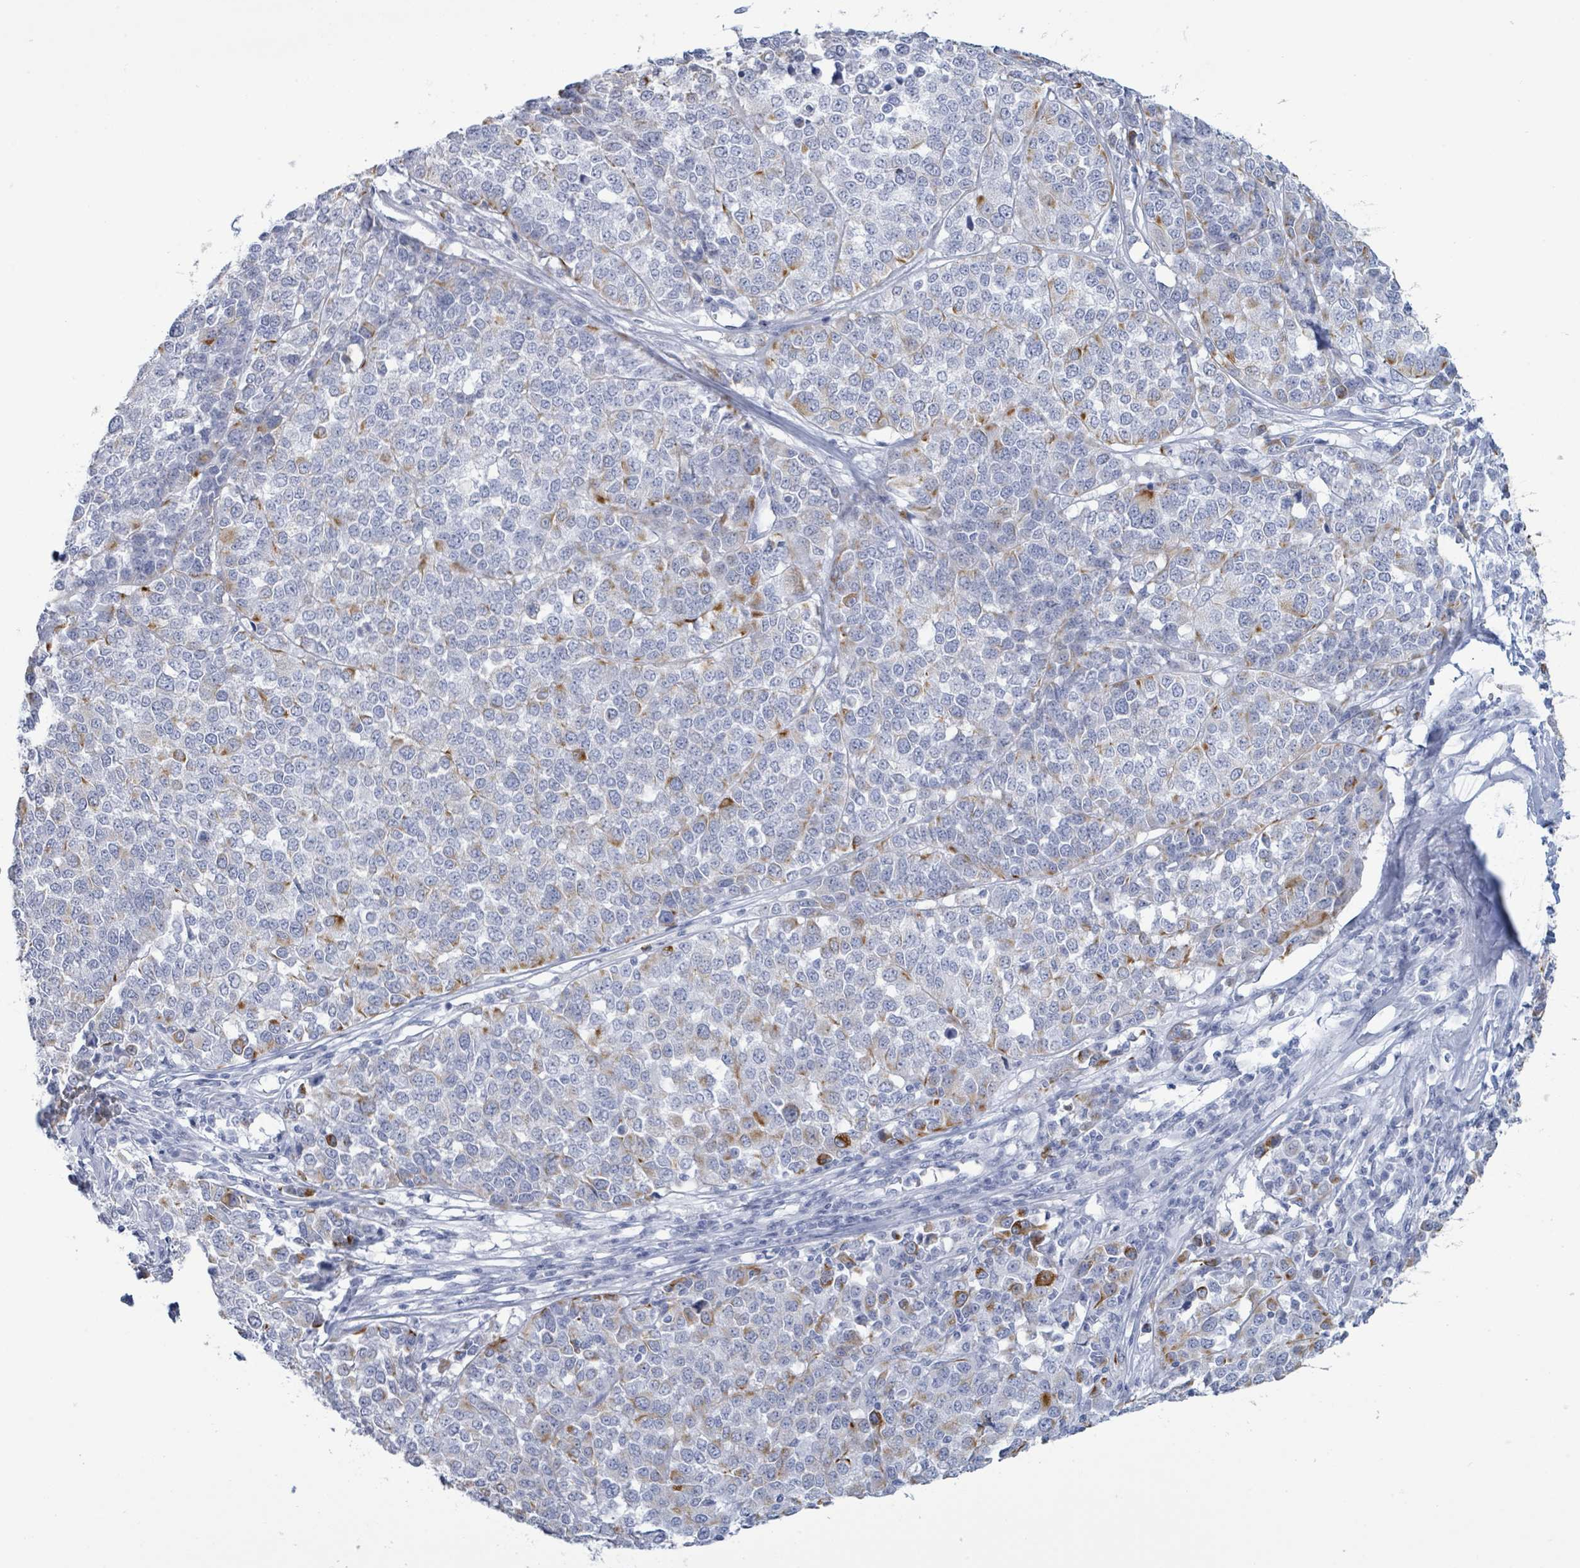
{"staining": {"intensity": "moderate", "quantity": "<25%", "location": "cytoplasmic/membranous"}, "tissue": "melanoma", "cell_type": "Tumor cells", "image_type": "cancer", "snomed": [{"axis": "morphology", "description": "Malignant melanoma, Metastatic site"}, {"axis": "topography", "description": "Lymph node"}], "caption": "Immunohistochemical staining of melanoma reveals low levels of moderate cytoplasmic/membranous protein expression in about <25% of tumor cells. (DAB IHC with brightfield microscopy, high magnification).", "gene": "KRT8", "patient": {"sex": "male", "age": 44}}